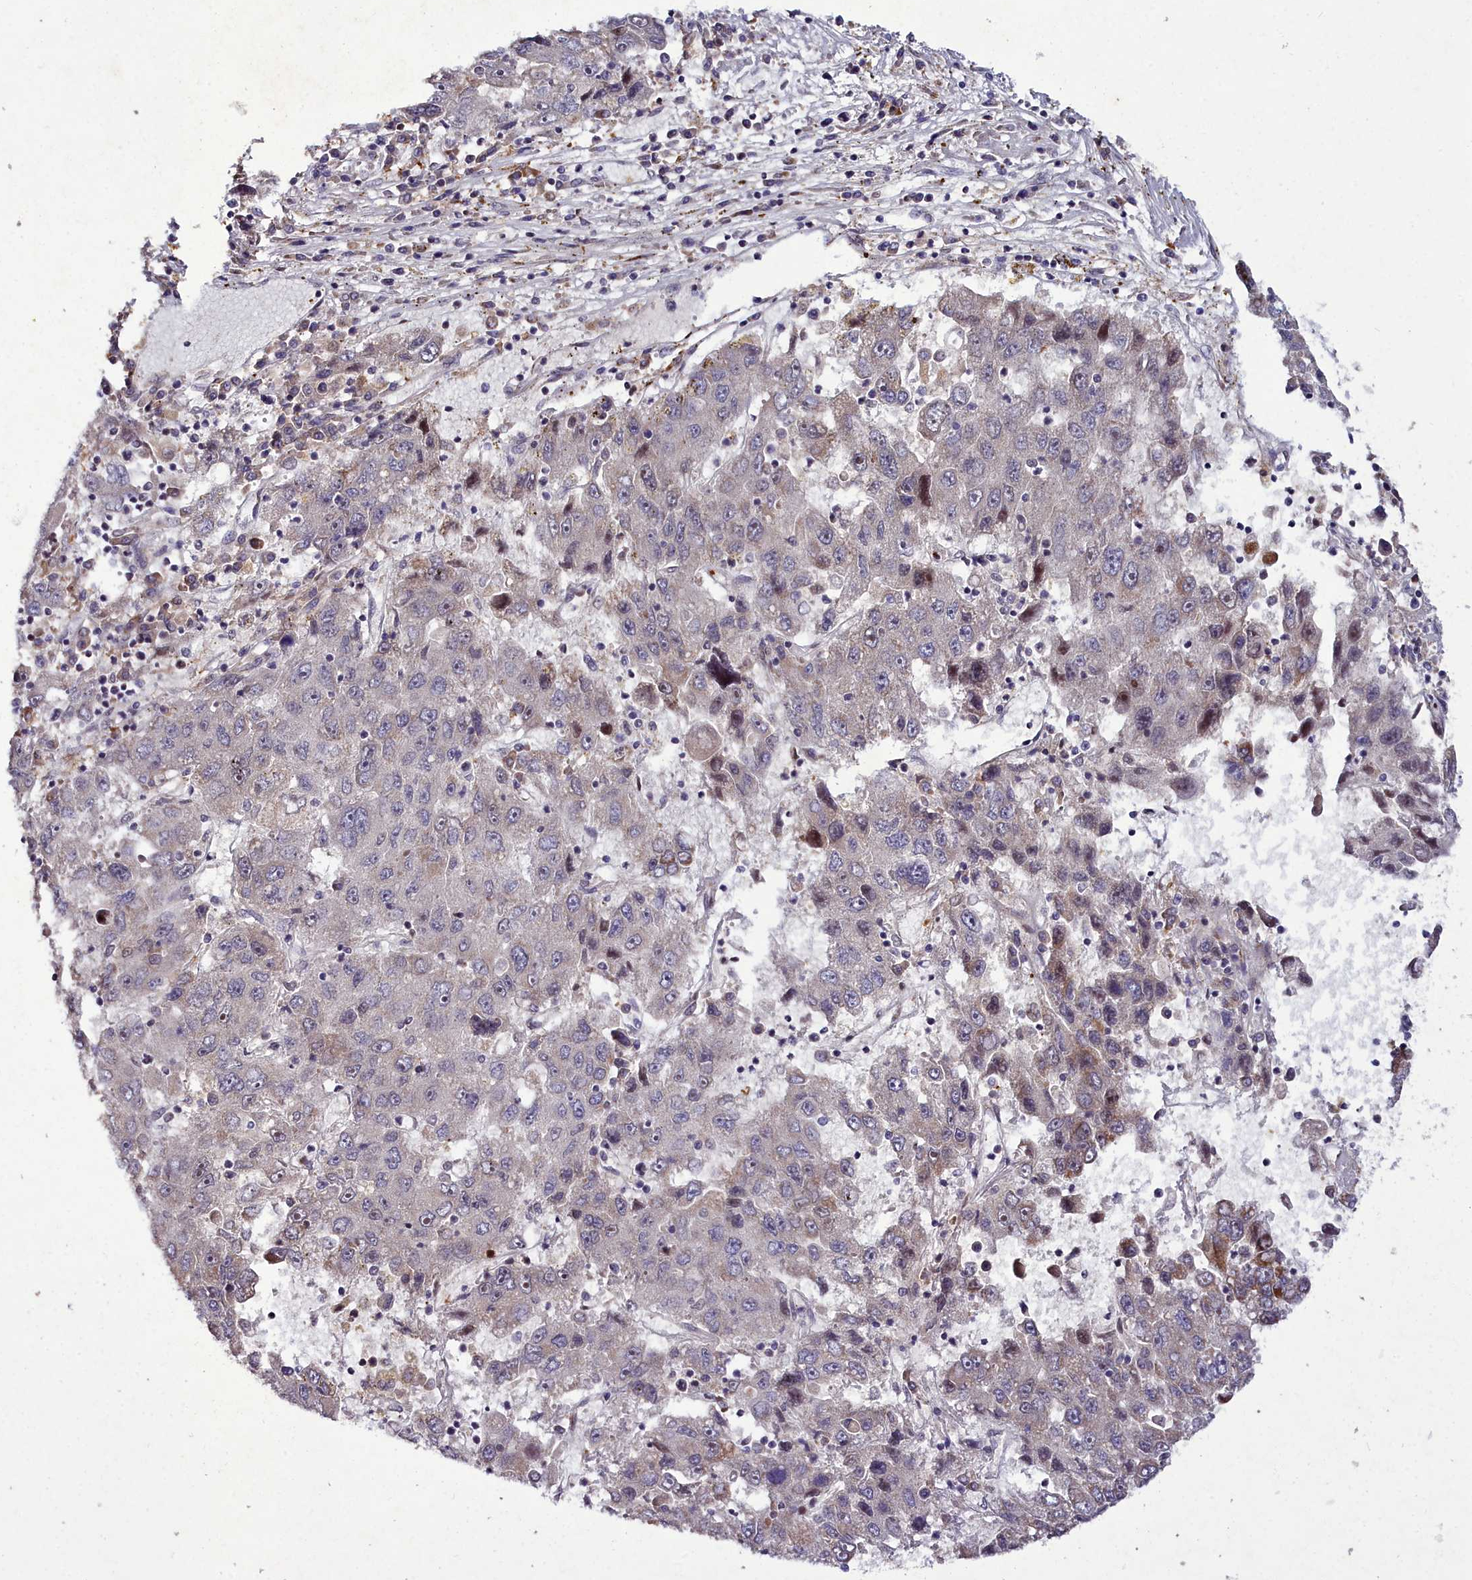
{"staining": {"intensity": "weak", "quantity": "<25%", "location": "nuclear"}, "tissue": "liver cancer", "cell_type": "Tumor cells", "image_type": "cancer", "snomed": [{"axis": "morphology", "description": "Carcinoma, Hepatocellular, NOS"}, {"axis": "topography", "description": "Liver"}], "caption": "Protein analysis of liver hepatocellular carcinoma exhibits no significant positivity in tumor cells.", "gene": "CXXC1", "patient": {"sex": "male", "age": 49}}